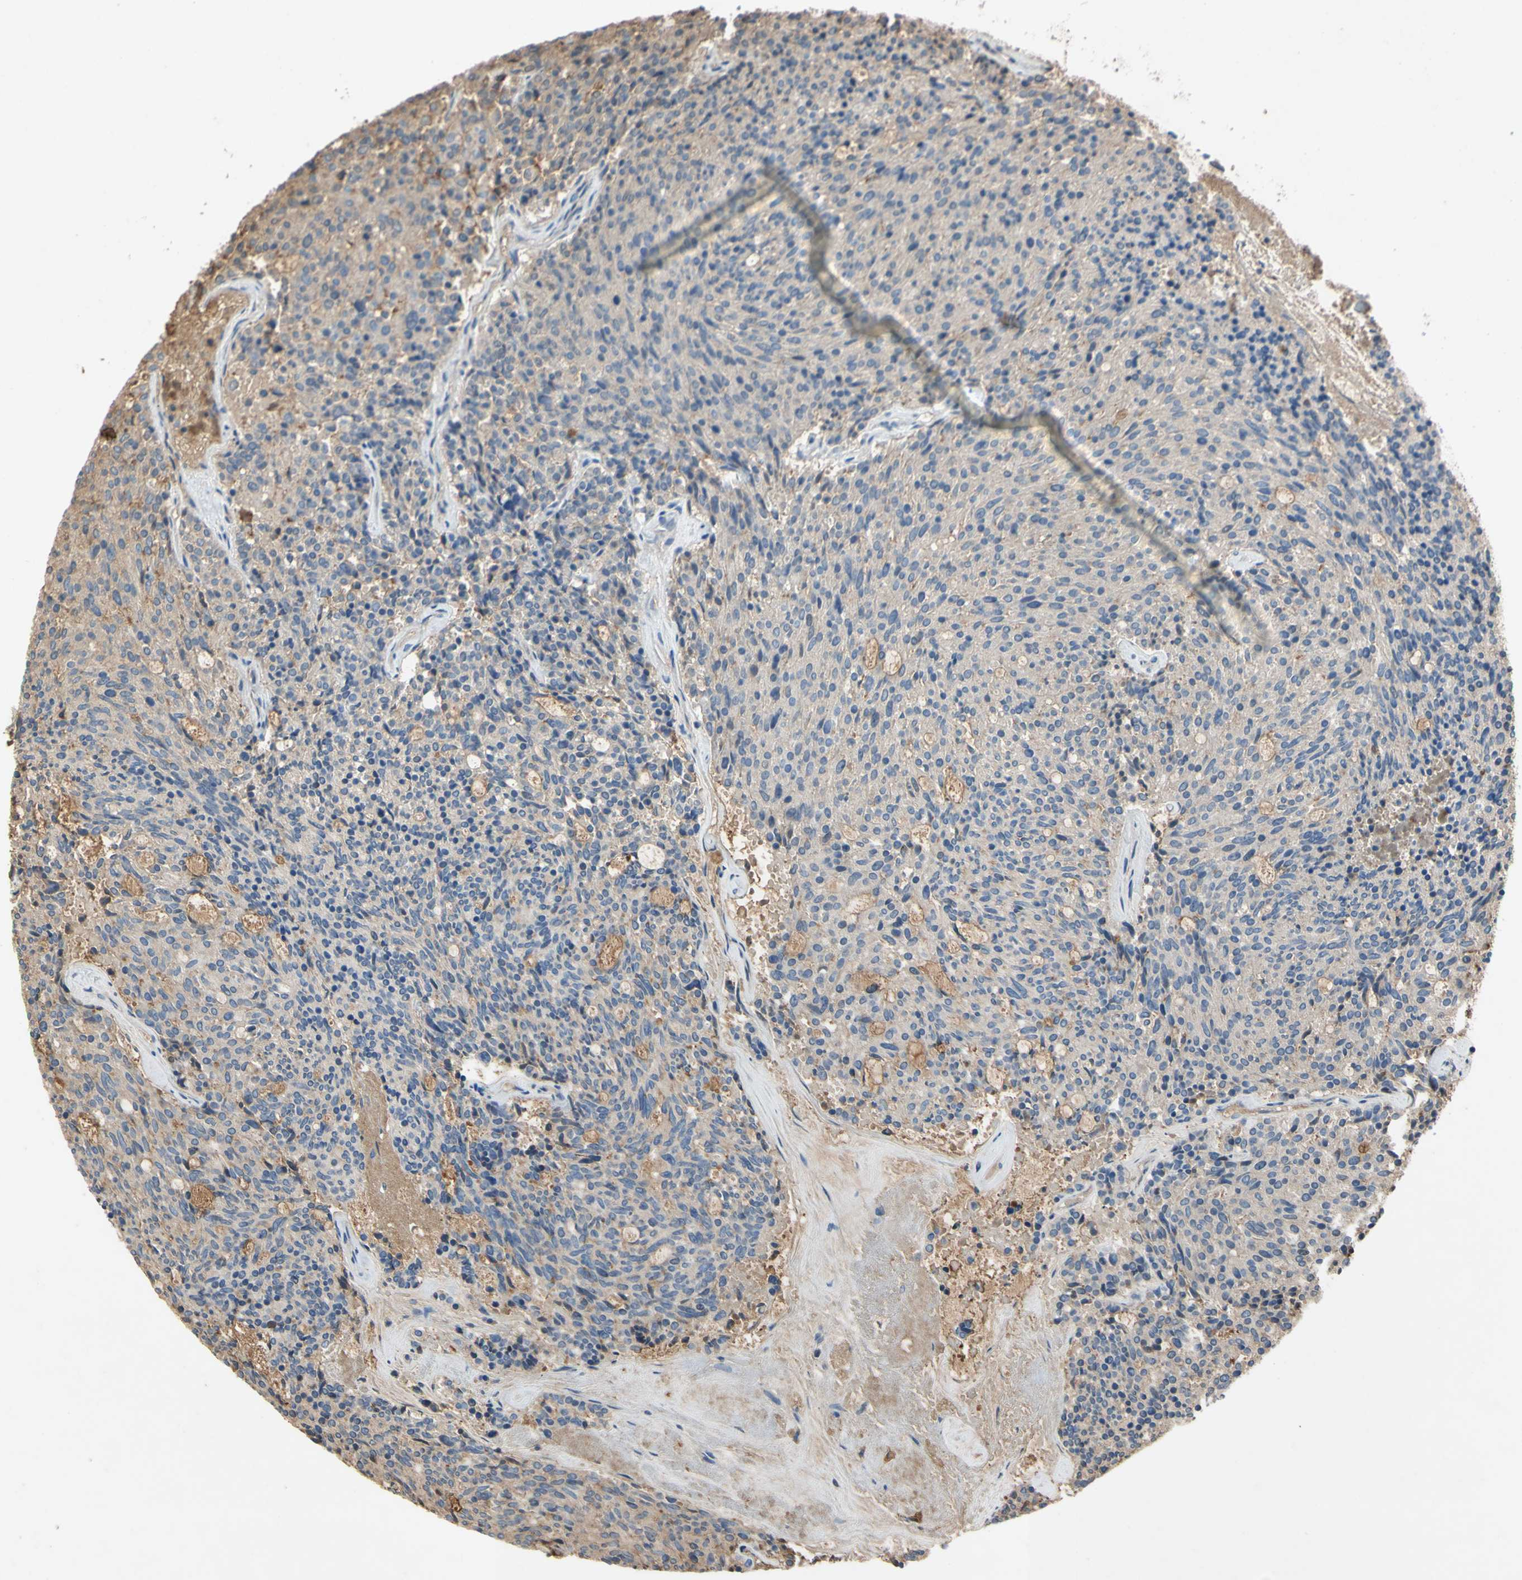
{"staining": {"intensity": "weak", "quantity": ">75%", "location": "cytoplasmic/membranous"}, "tissue": "carcinoid", "cell_type": "Tumor cells", "image_type": "cancer", "snomed": [{"axis": "morphology", "description": "Carcinoid, malignant, NOS"}, {"axis": "topography", "description": "Pancreas"}], "caption": "IHC photomicrograph of neoplastic tissue: carcinoid (malignant) stained using IHC shows low levels of weak protein expression localized specifically in the cytoplasmic/membranous of tumor cells, appearing as a cytoplasmic/membranous brown color.", "gene": "TIMP2", "patient": {"sex": "female", "age": 54}}